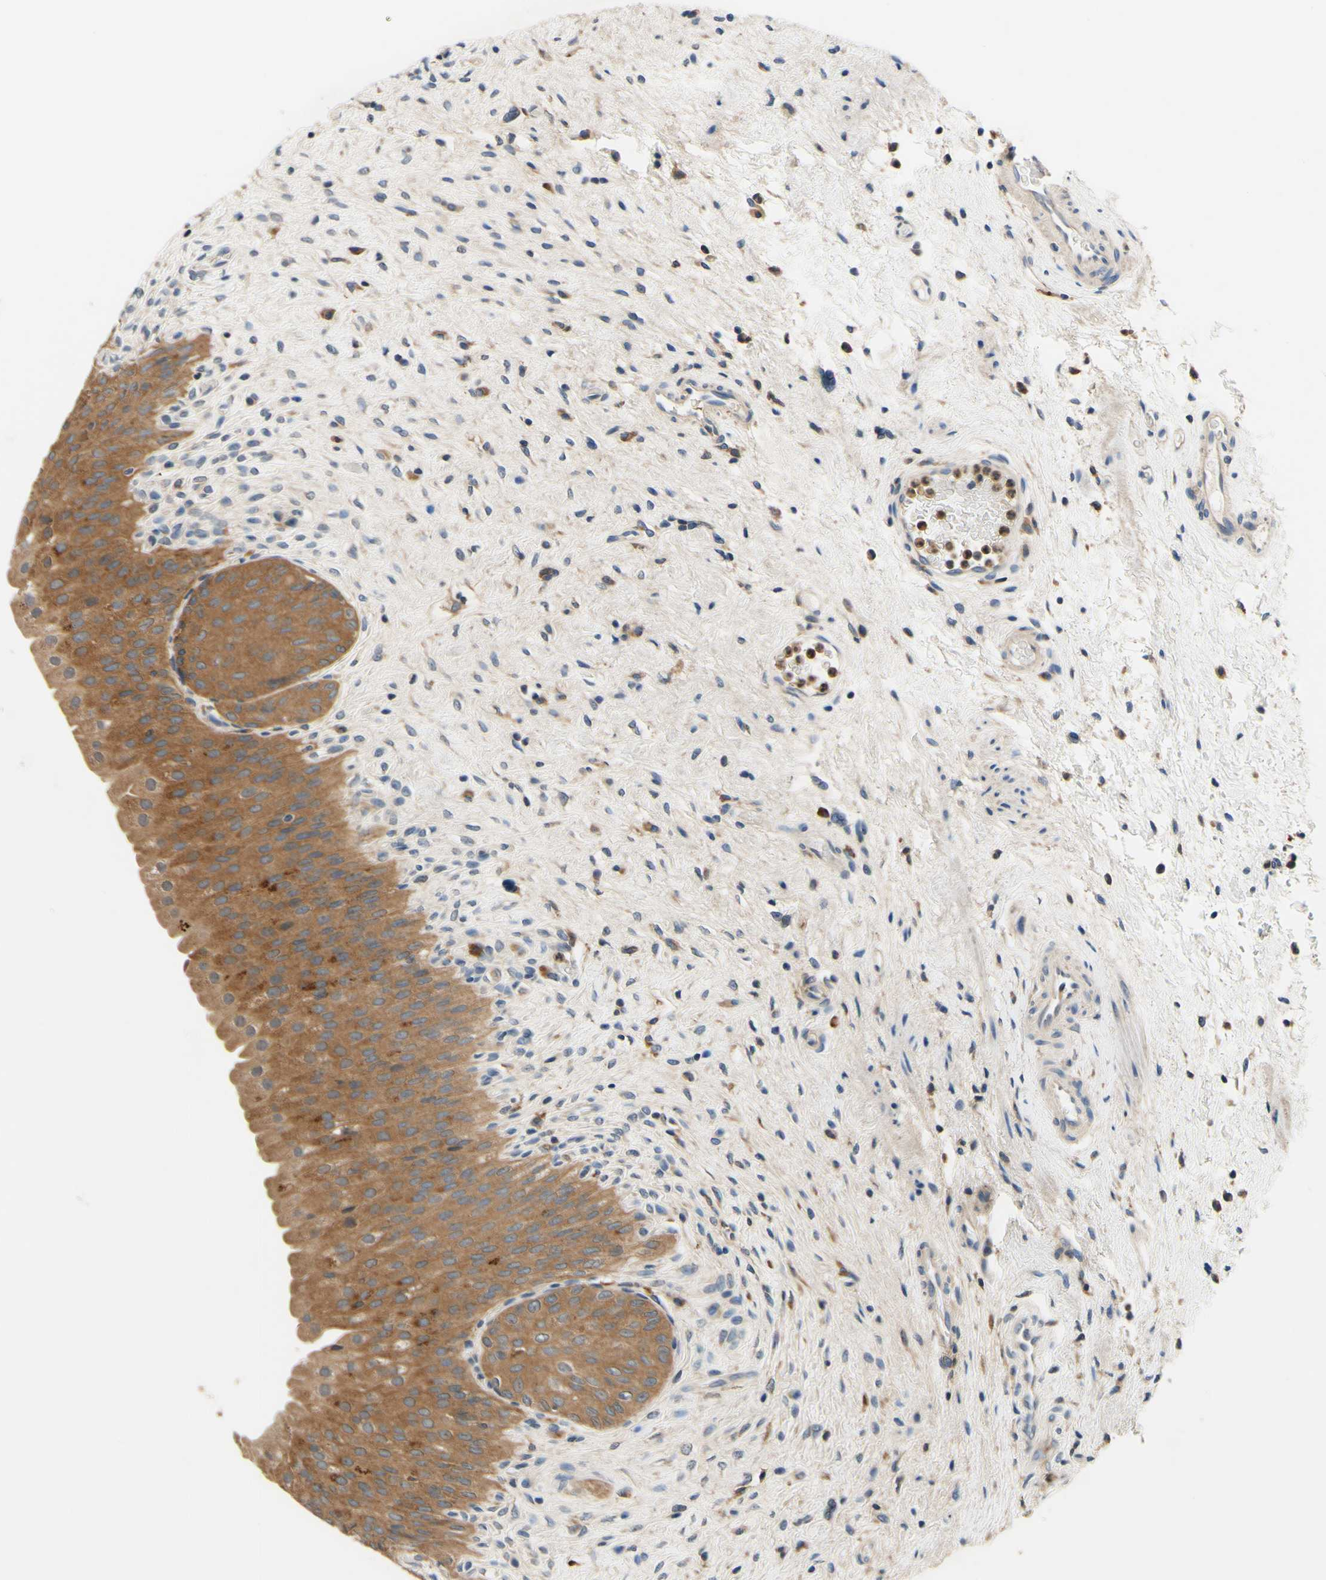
{"staining": {"intensity": "moderate", "quantity": ">75%", "location": "cytoplasmic/membranous"}, "tissue": "urinary bladder", "cell_type": "Urothelial cells", "image_type": "normal", "snomed": [{"axis": "morphology", "description": "Normal tissue, NOS"}, {"axis": "morphology", "description": "Urothelial carcinoma, High grade"}, {"axis": "topography", "description": "Urinary bladder"}], "caption": "Normal urinary bladder exhibits moderate cytoplasmic/membranous expression in about >75% of urothelial cells, visualized by immunohistochemistry. The protein is shown in brown color, while the nuclei are stained blue.", "gene": "PLA2G4A", "patient": {"sex": "male", "age": 46}}